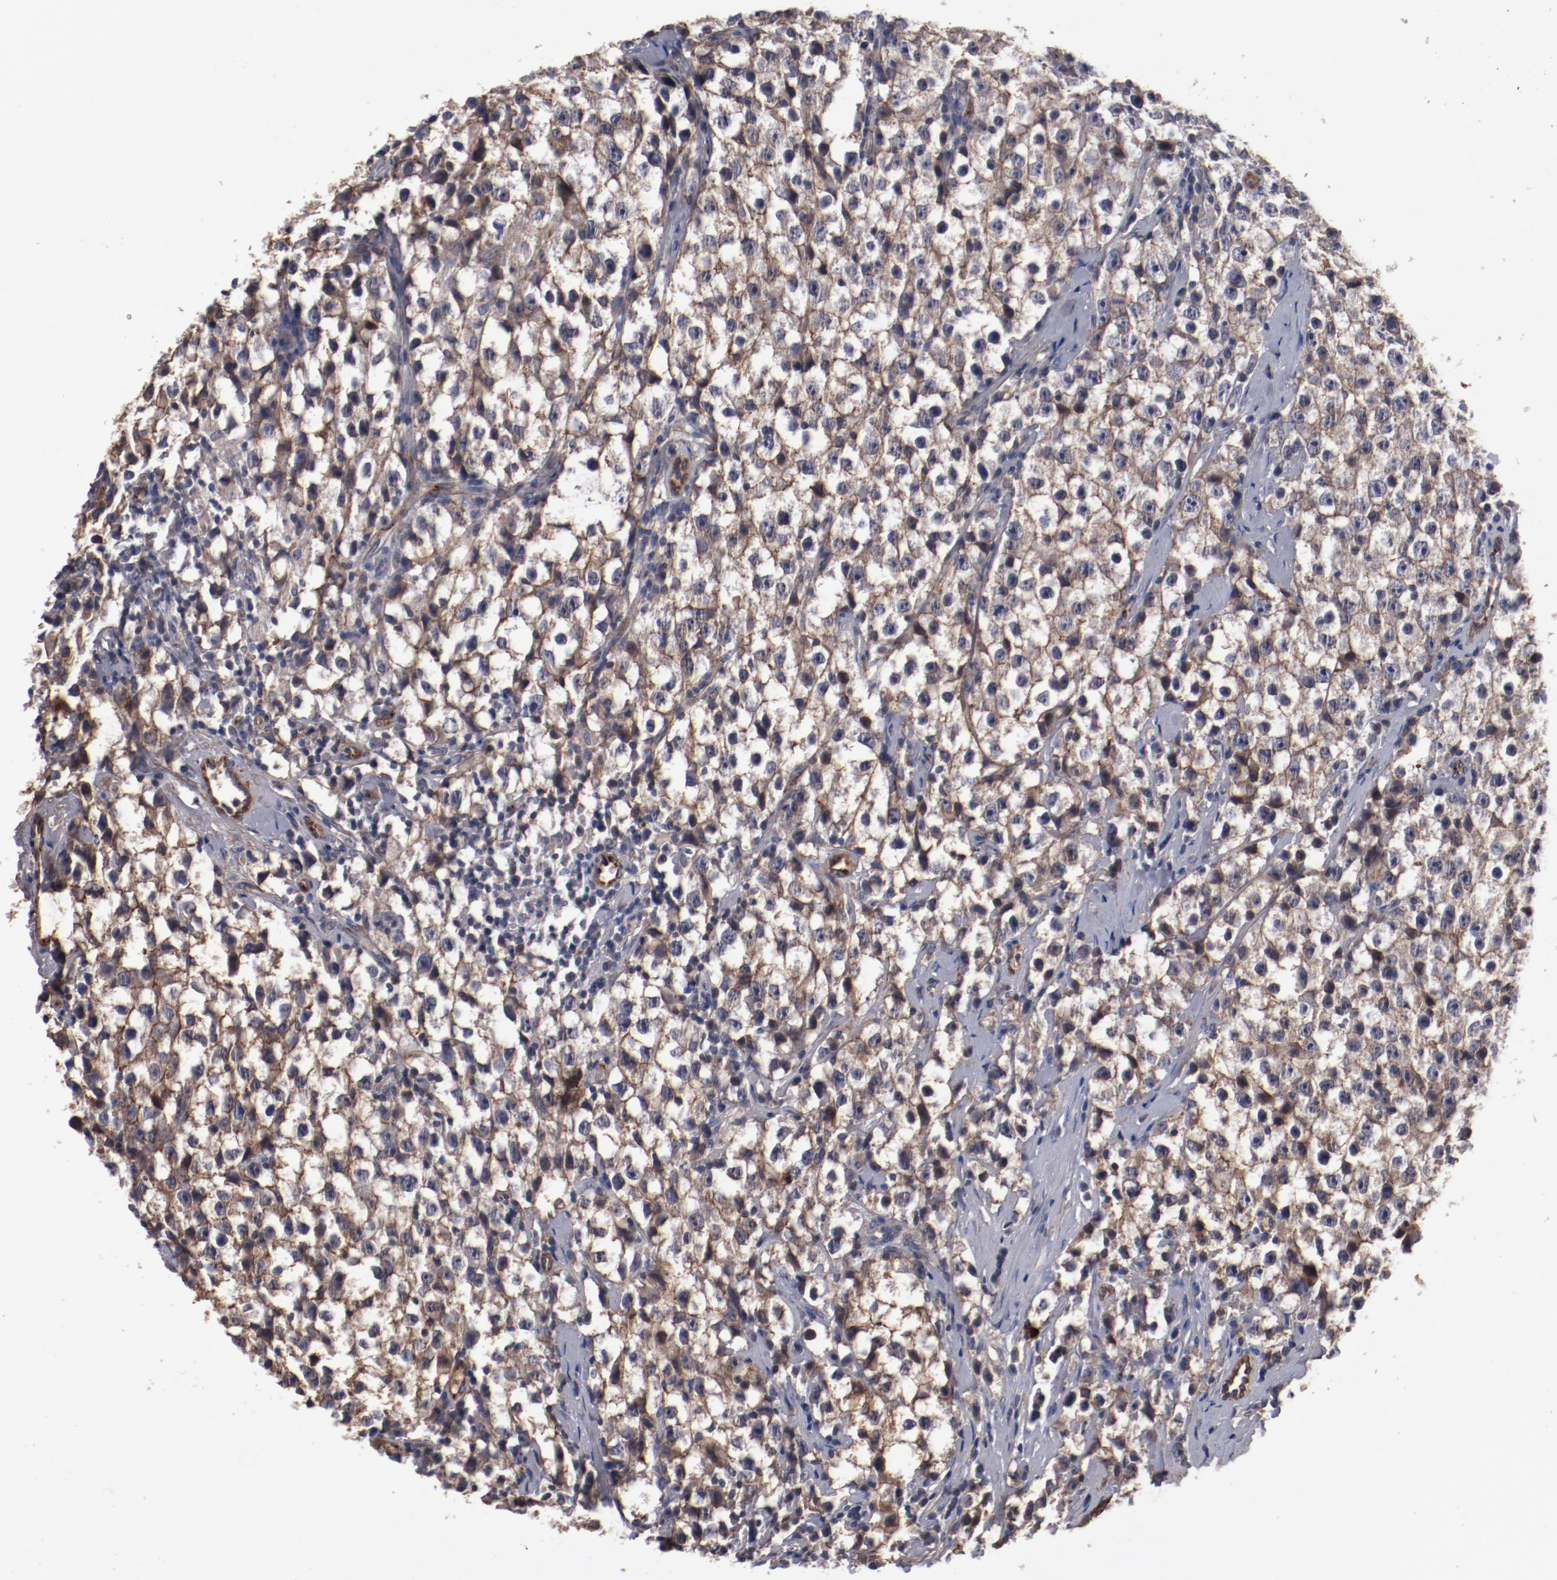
{"staining": {"intensity": "moderate", "quantity": ">75%", "location": "cytoplasmic/membranous"}, "tissue": "testis cancer", "cell_type": "Tumor cells", "image_type": "cancer", "snomed": [{"axis": "morphology", "description": "Seminoma, NOS"}, {"axis": "topography", "description": "Testis"}], "caption": "Brown immunohistochemical staining in testis seminoma reveals moderate cytoplasmic/membranous staining in about >75% of tumor cells.", "gene": "DIPK2B", "patient": {"sex": "male", "age": 35}}